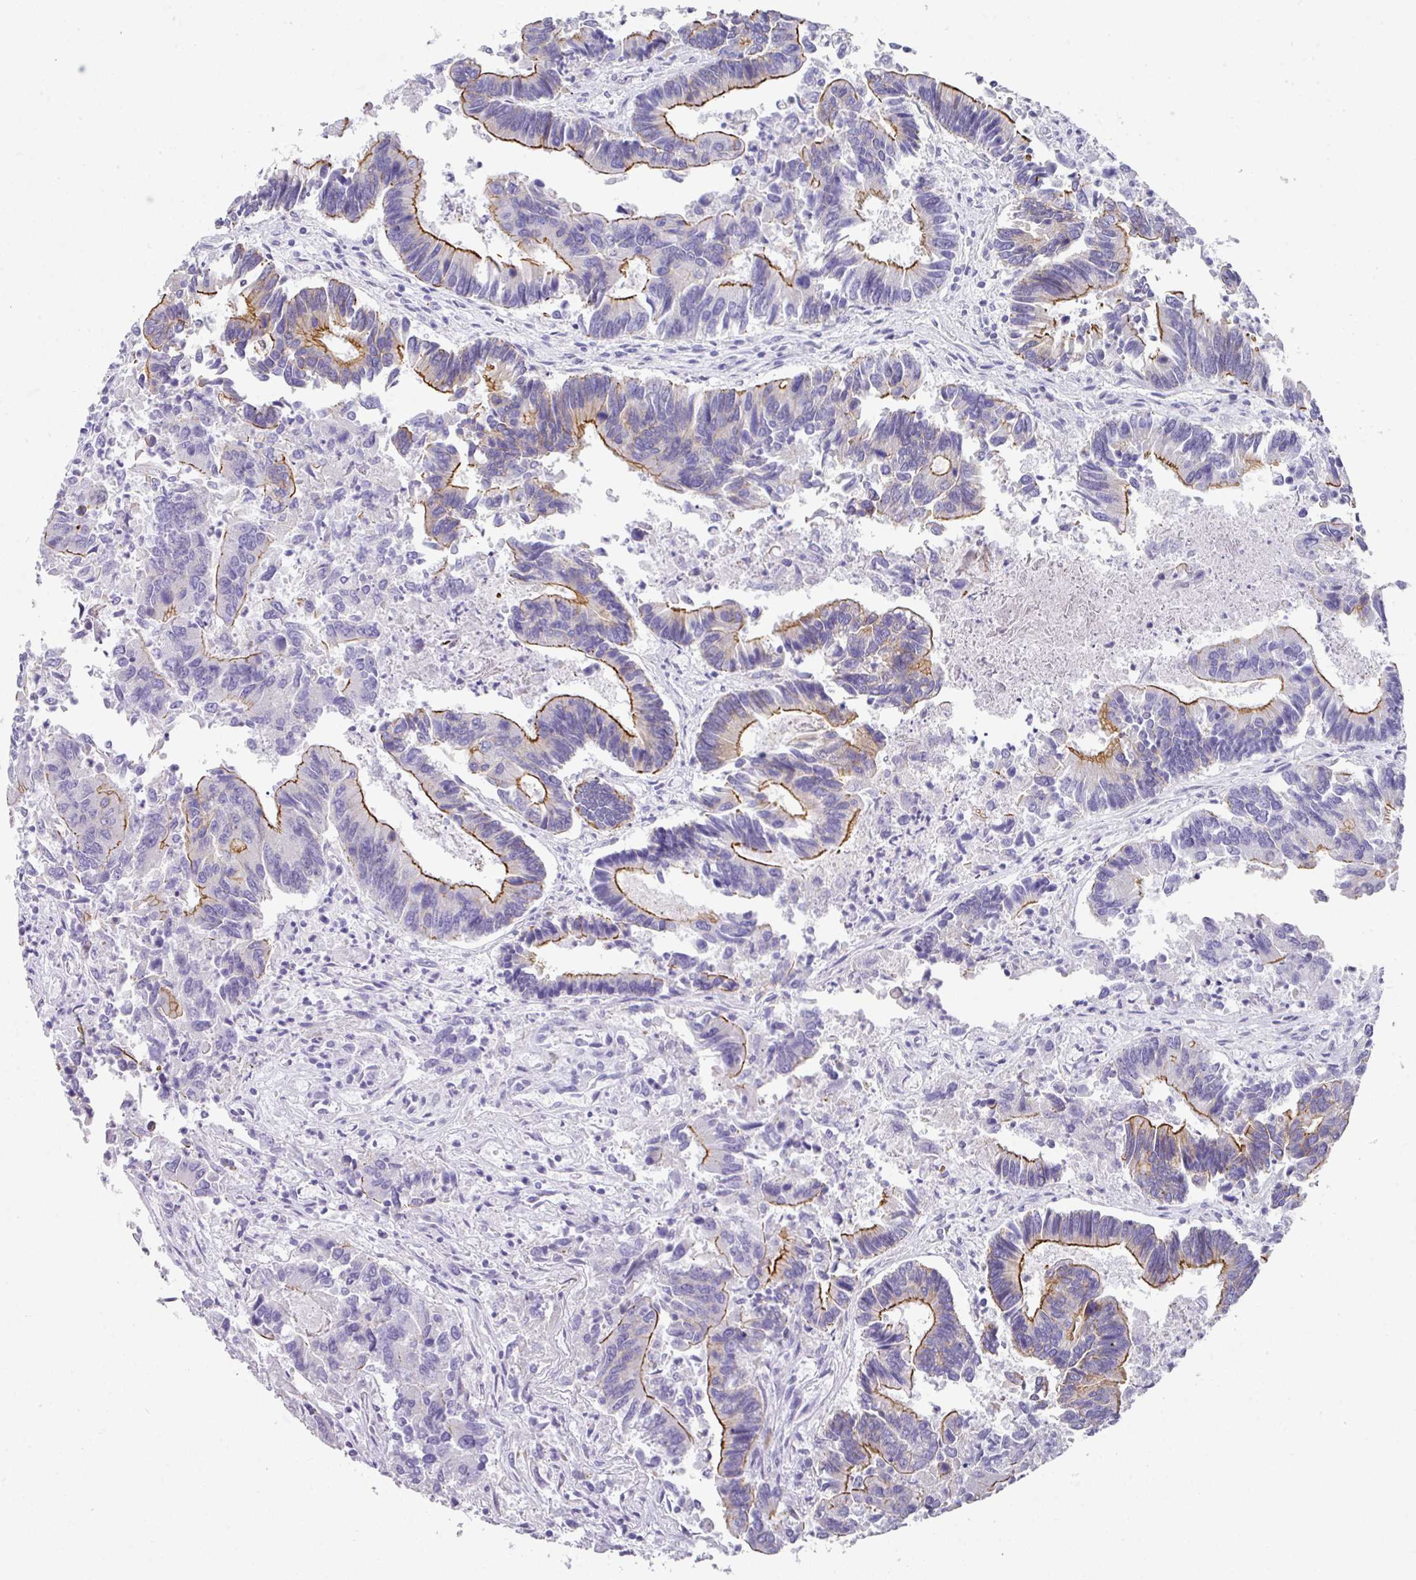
{"staining": {"intensity": "strong", "quantity": "25%-75%", "location": "cytoplasmic/membranous"}, "tissue": "colorectal cancer", "cell_type": "Tumor cells", "image_type": "cancer", "snomed": [{"axis": "morphology", "description": "Adenocarcinoma, NOS"}, {"axis": "topography", "description": "Colon"}], "caption": "Protein expression by immunohistochemistry exhibits strong cytoplasmic/membranous expression in about 25%-75% of tumor cells in colorectal adenocarcinoma. The staining was performed using DAB, with brown indicating positive protein expression. Nuclei are stained blue with hematoxylin.", "gene": "ANKRD29", "patient": {"sex": "female", "age": 67}}